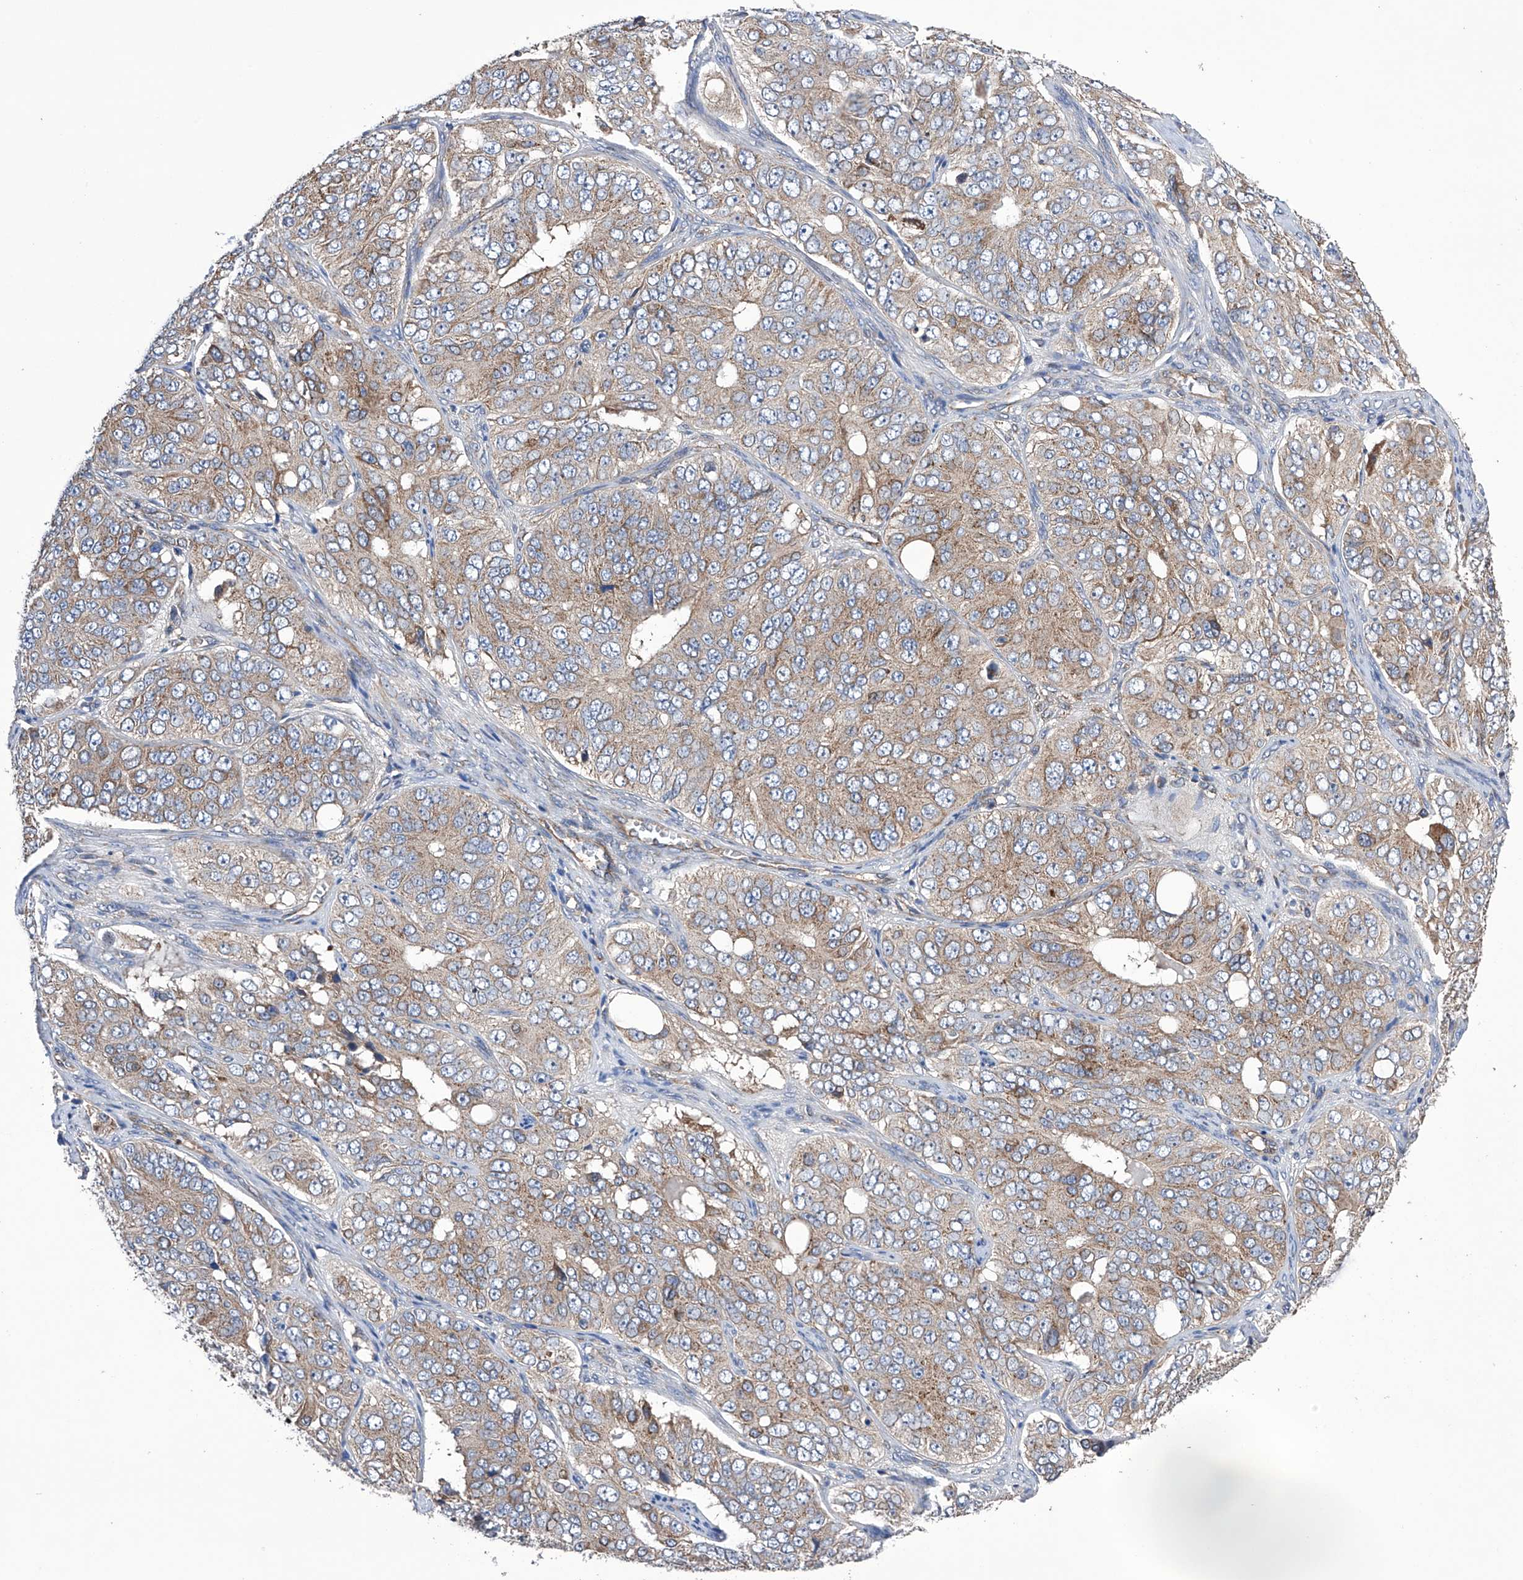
{"staining": {"intensity": "moderate", "quantity": ">75%", "location": "cytoplasmic/membranous"}, "tissue": "ovarian cancer", "cell_type": "Tumor cells", "image_type": "cancer", "snomed": [{"axis": "morphology", "description": "Carcinoma, endometroid"}, {"axis": "topography", "description": "Ovary"}], "caption": "Human ovarian cancer (endometroid carcinoma) stained with a brown dye demonstrates moderate cytoplasmic/membranous positive positivity in approximately >75% of tumor cells.", "gene": "EFCAB2", "patient": {"sex": "female", "age": 51}}